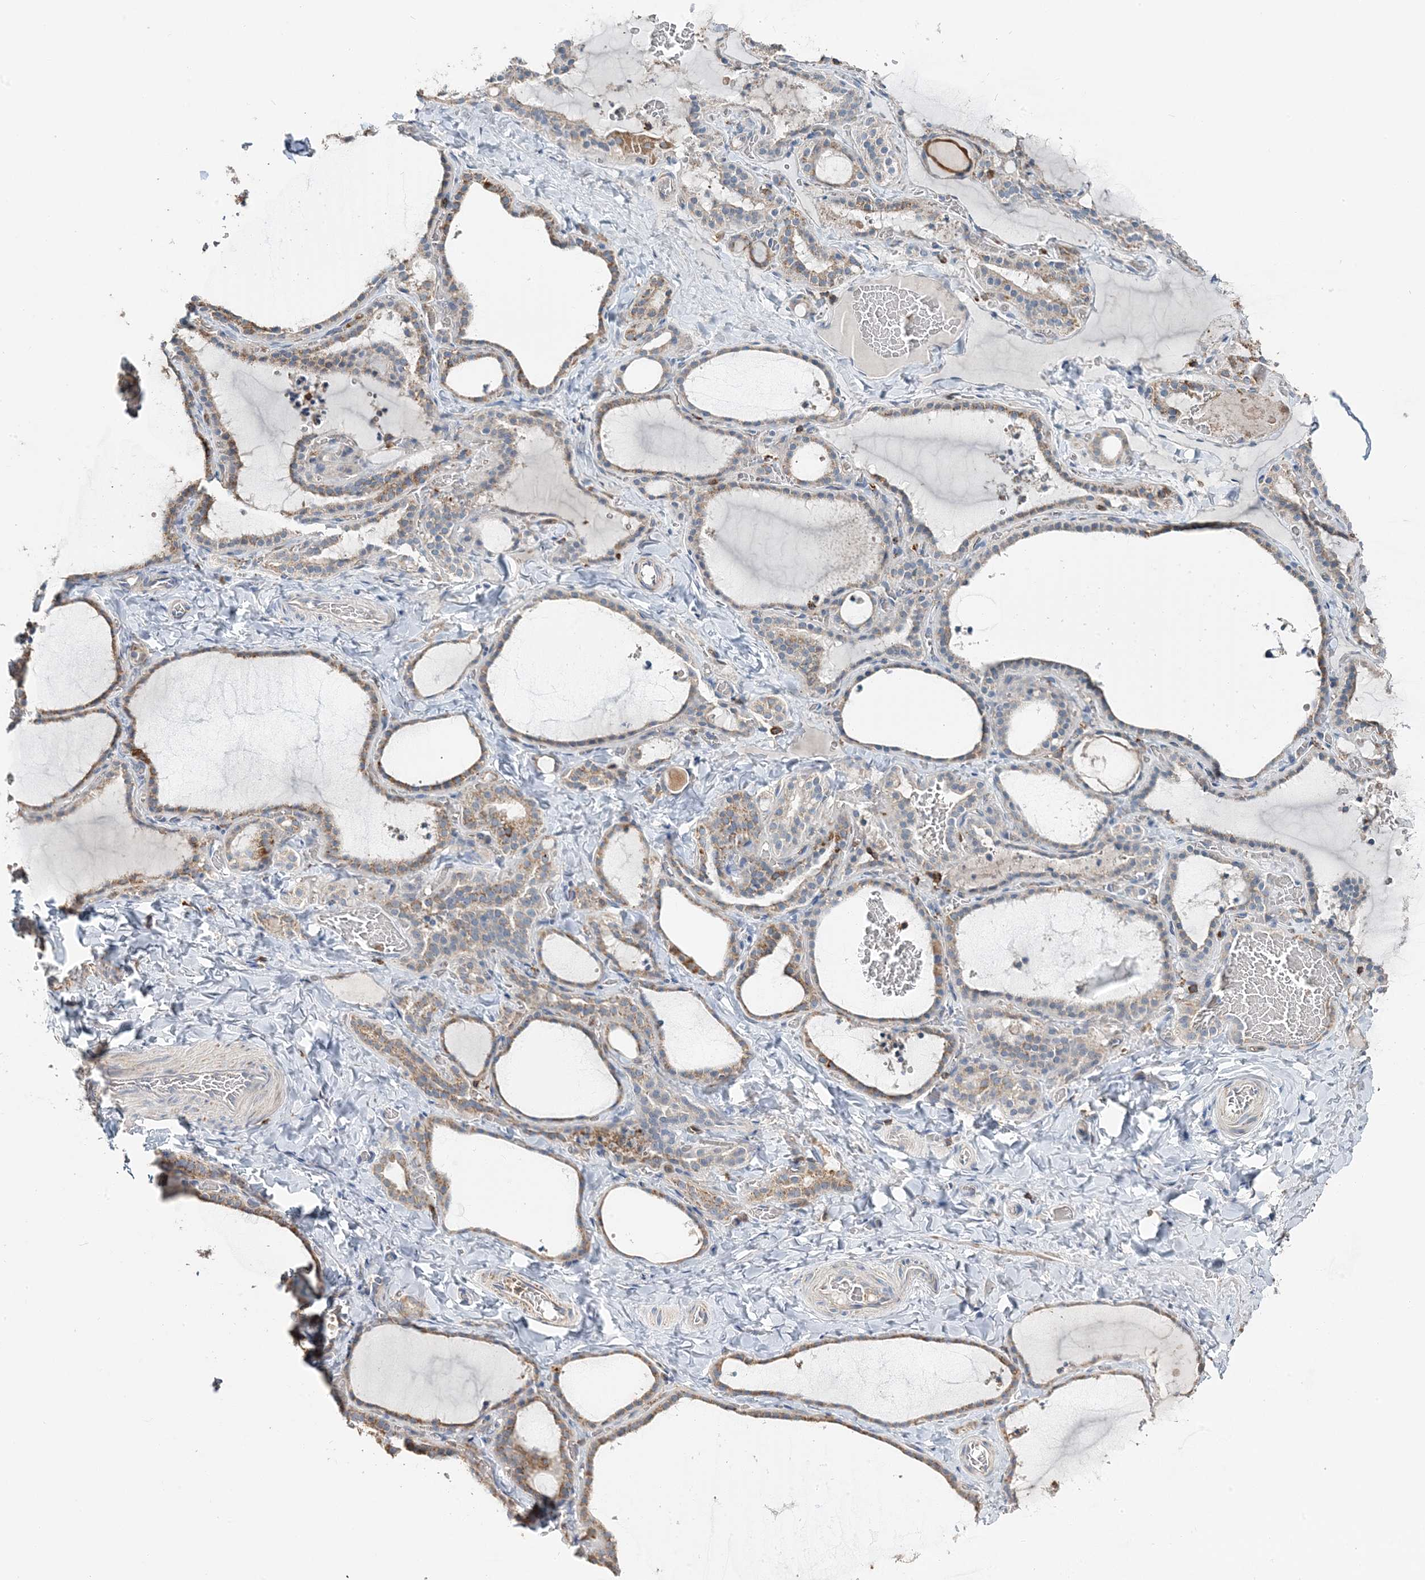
{"staining": {"intensity": "moderate", "quantity": ">75%", "location": "cytoplasmic/membranous"}, "tissue": "thyroid gland", "cell_type": "Glandular cells", "image_type": "normal", "snomed": [{"axis": "morphology", "description": "Normal tissue, NOS"}, {"axis": "topography", "description": "Thyroid gland"}], "caption": "A histopathology image showing moderate cytoplasmic/membranous staining in about >75% of glandular cells in unremarkable thyroid gland, as visualized by brown immunohistochemical staining.", "gene": "TMLHE", "patient": {"sex": "female", "age": 22}}